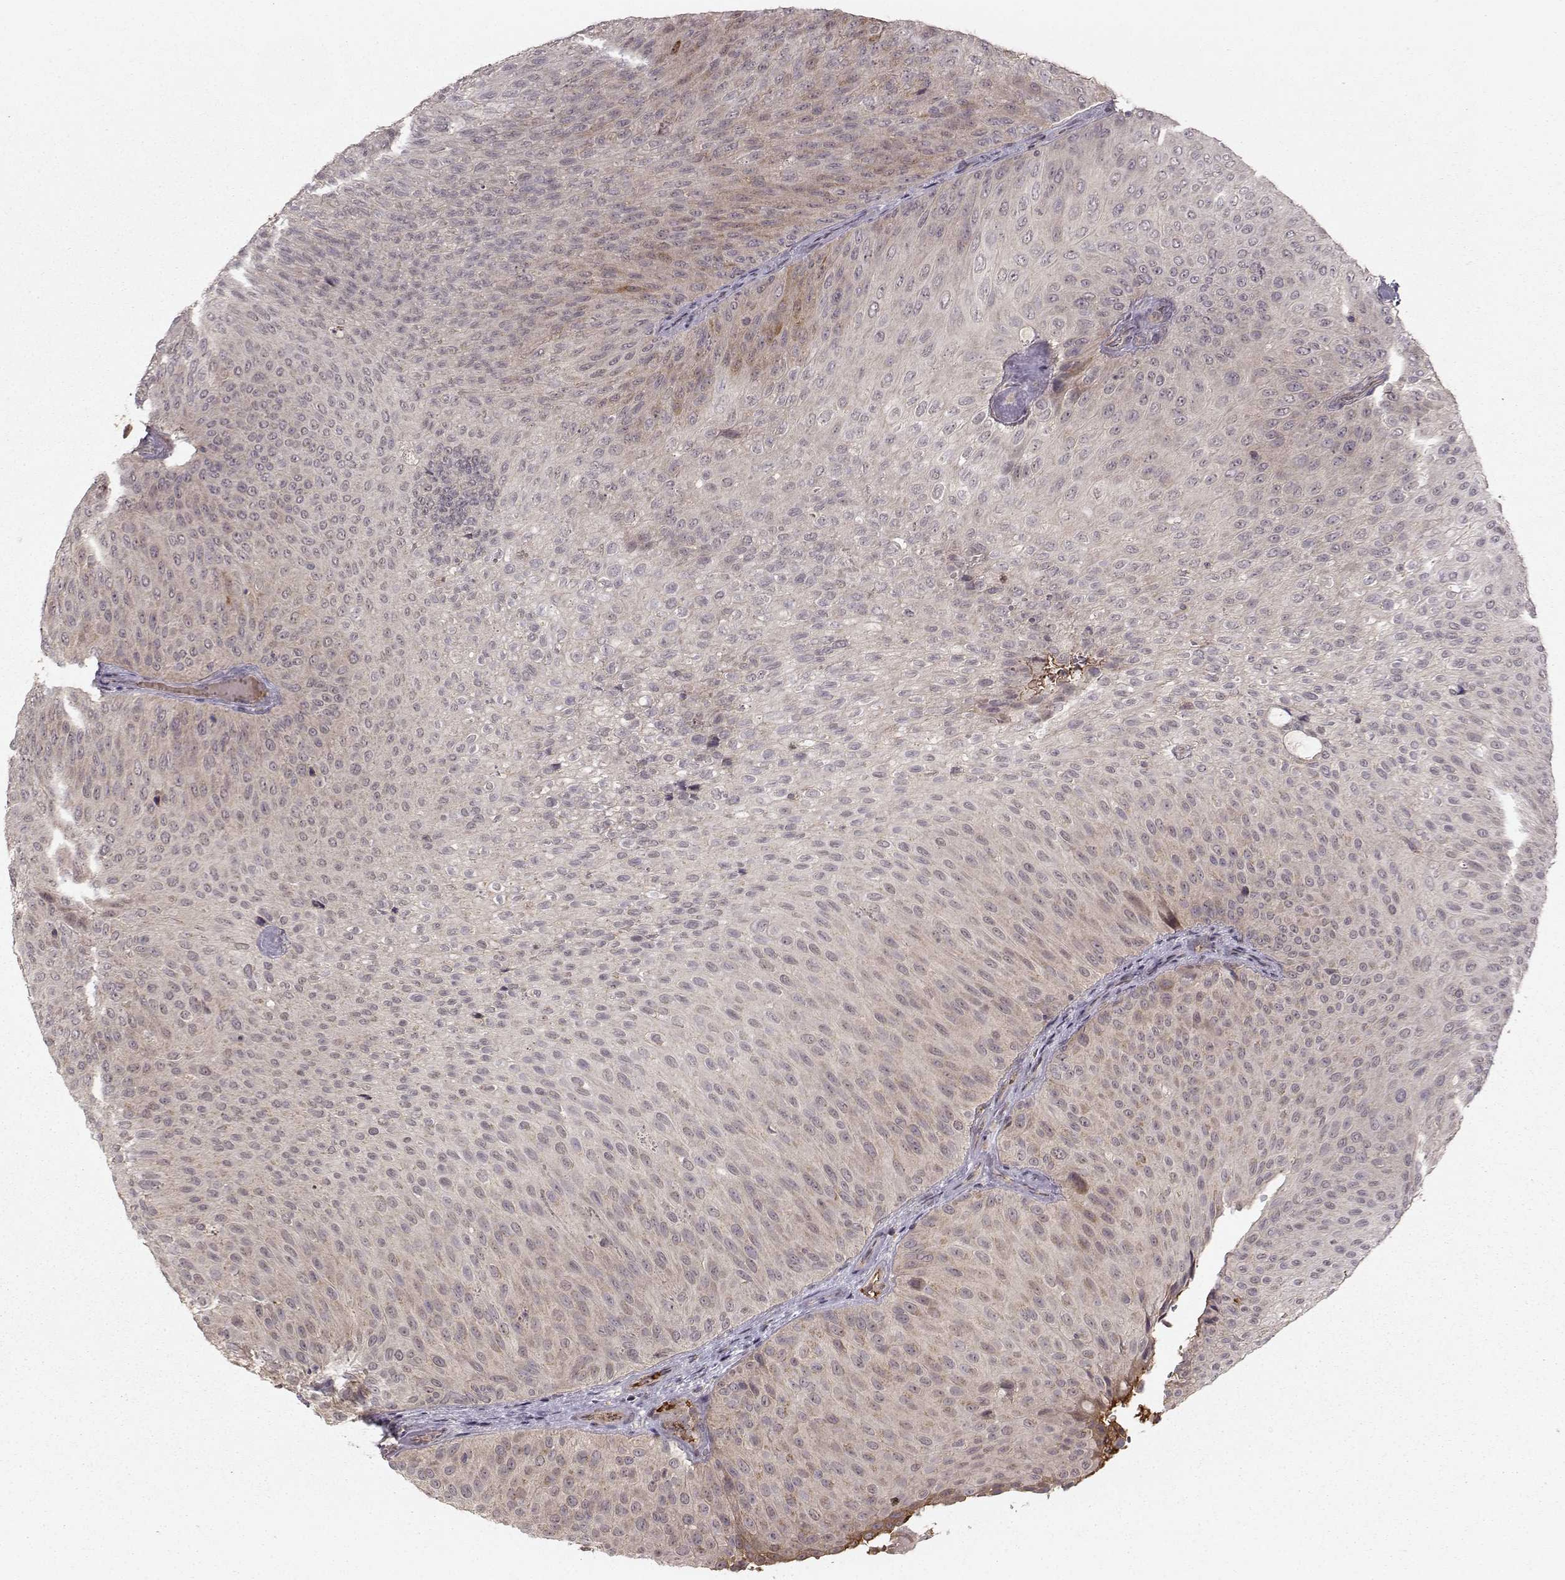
{"staining": {"intensity": "weak", "quantity": "<25%", "location": "cytoplasmic/membranous"}, "tissue": "urothelial cancer", "cell_type": "Tumor cells", "image_type": "cancer", "snomed": [{"axis": "morphology", "description": "Urothelial carcinoma, Low grade"}, {"axis": "topography", "description": "Urinary bladder"}], "caption": "IHC histopathology image of human low-grade urothelial carcinoma stained for a protein (brown), which displays no positivity in tumor cells.", "gene": "WNT6", "patient": {"sex": "male", "age": 78}}